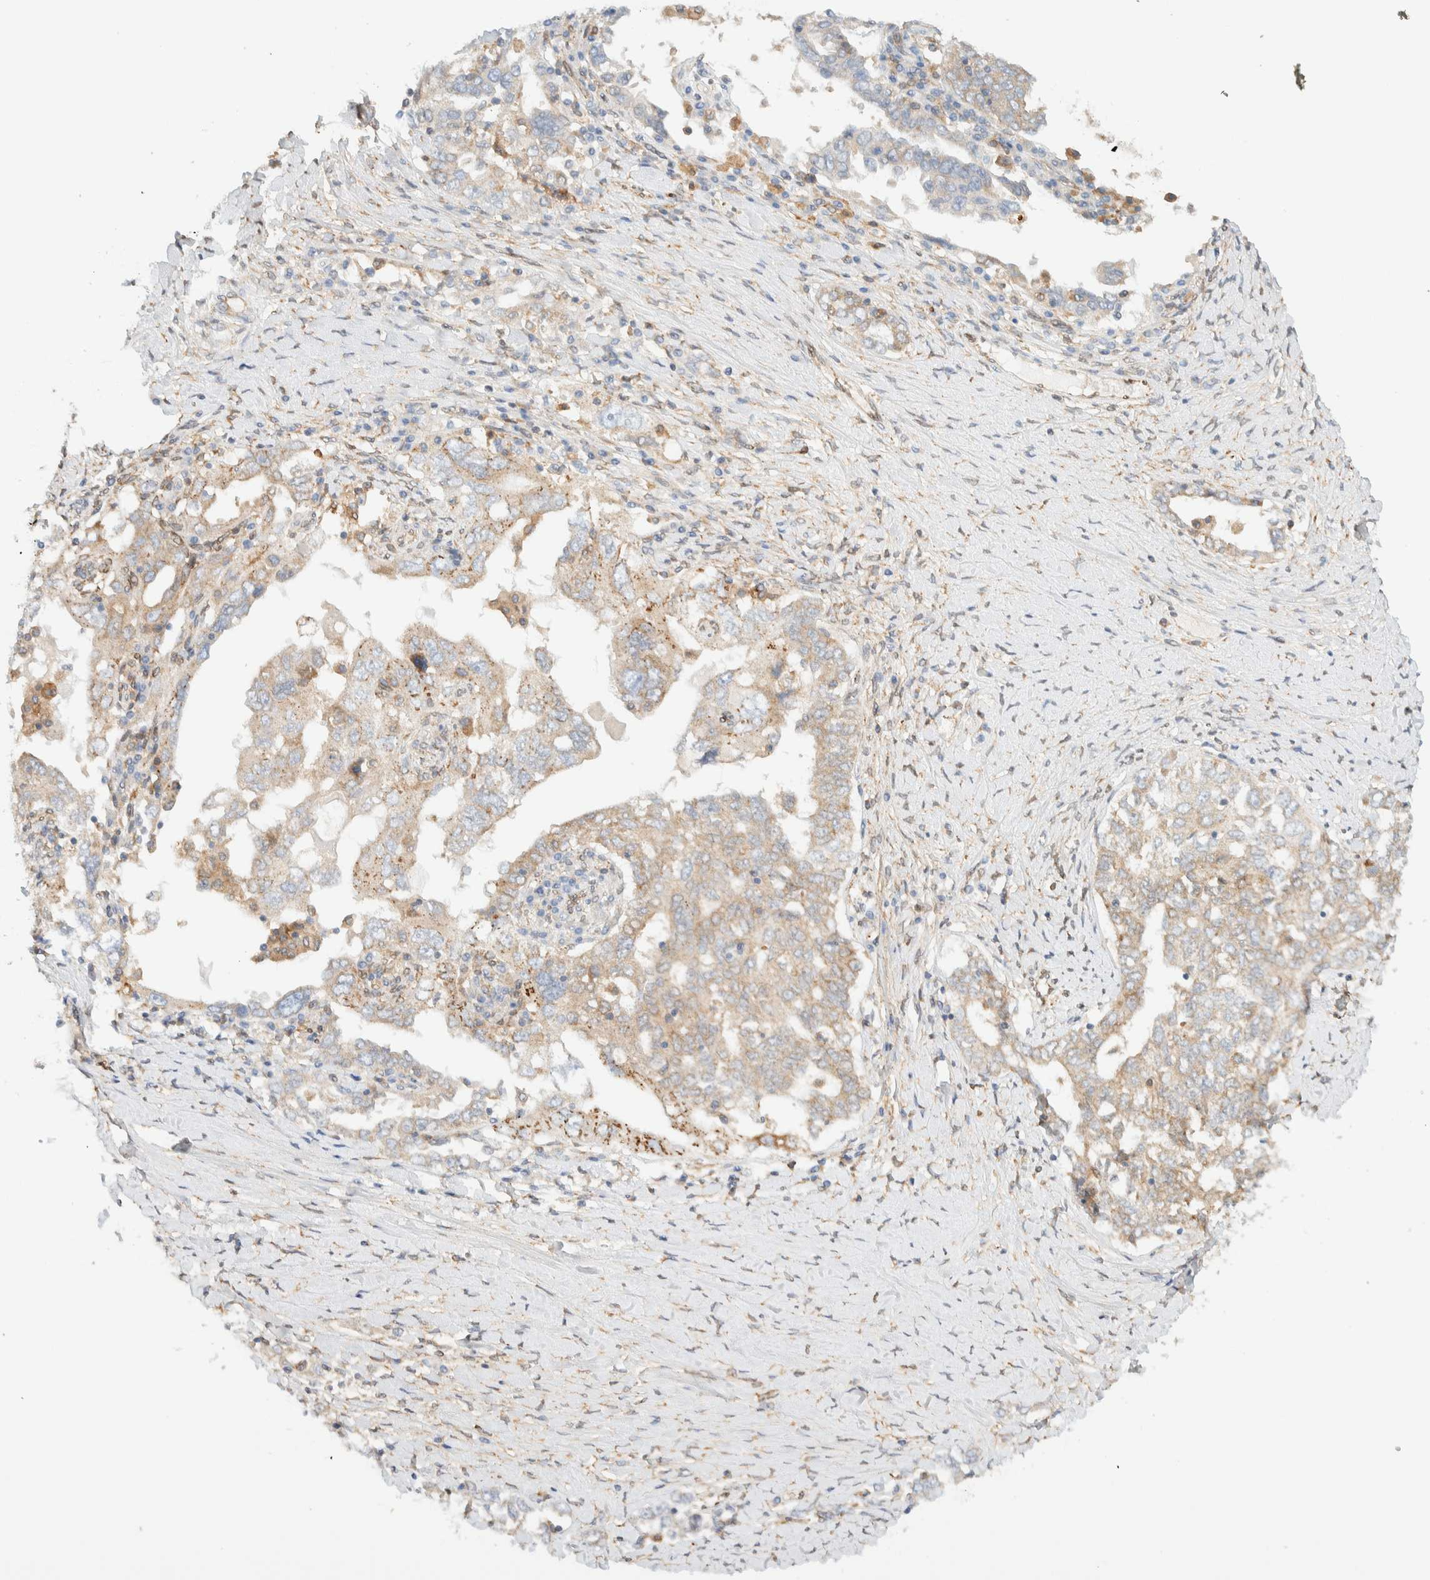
{"staining": {"intensity": "weak", "quantity": ">75%", "location": "cytoplasmic/membranous"}, "tissue": "ovarian cancer", "cell_type": "Tumor cells", "image_type": "cancer", "snomed": [{"axis": "morphology", "description": "Carcinoma, endometroid"}, {"axis": "topography", "description": "Ovary"}], "caption": "Protein analysis of ovarian cancer tissue reveals weak cytoplasmic/membranous staining in approximately >75% of tumor cells. The staining is performed using DAB (3,3'-diaminobenzidine) brown chromogen to label protein expression. The nuclei are counter-stained blue using hematoxylin.", "gene": "NT5C", "patient": {"sex": "female", "age": 62}}